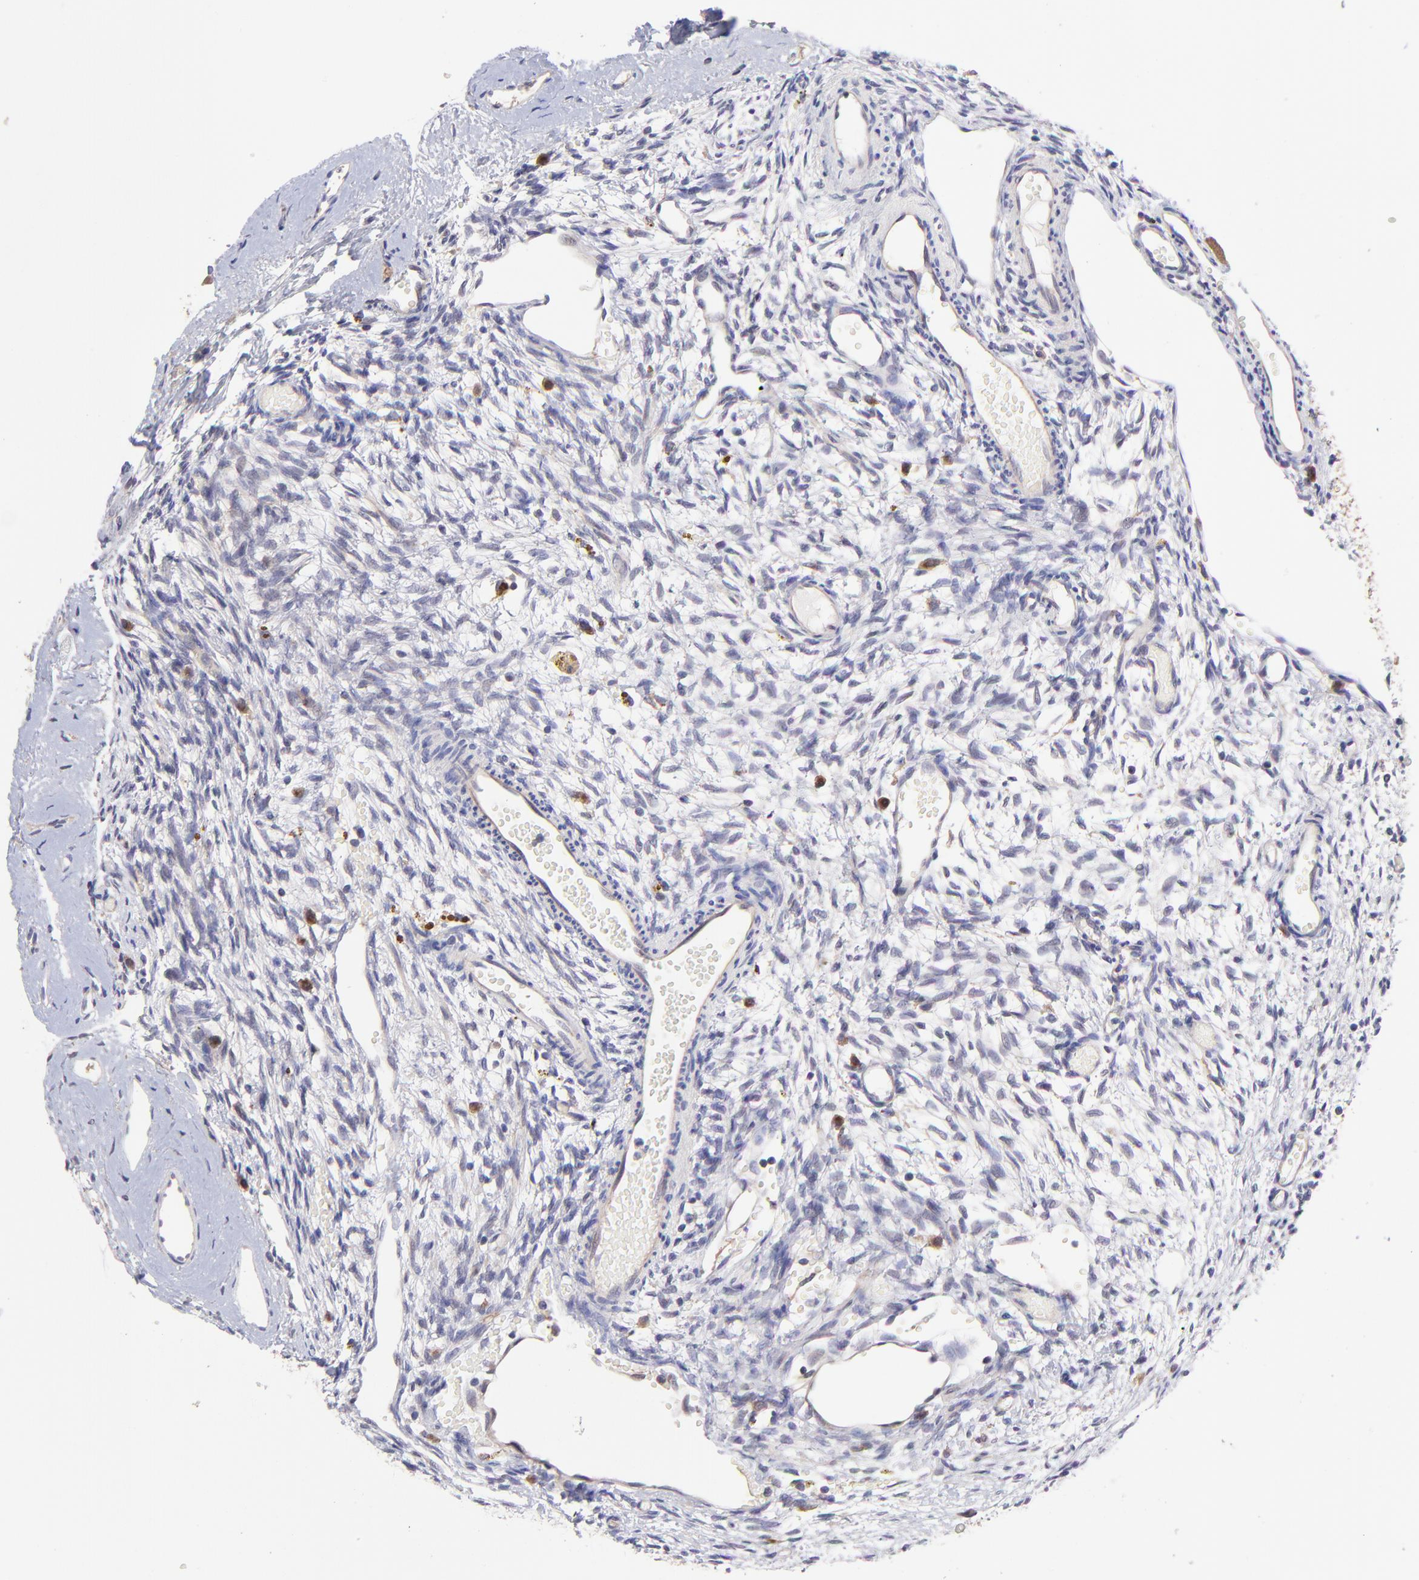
{"staining": {"intensity": "negative", "quantity": "none", "location": "none"}, "tissue": "ovary", "cell_type": "Ovarian stroma cells", "image_type": "normal", "snomed": [{"axis": "morphology", "description": "Normal tissue, NOS"}, {"axis": "topography", "description": "Ovary"}], "caption": "High power microscopy histopathology image of an immunohistochemistry image of benign ovary, revealing no significant positivity in ovarian stroma cells. (Brightfield microscopy of DAB IHC at high magnification).", "gene": "NSF", "patient": {"sex": "female", "age": 35}}